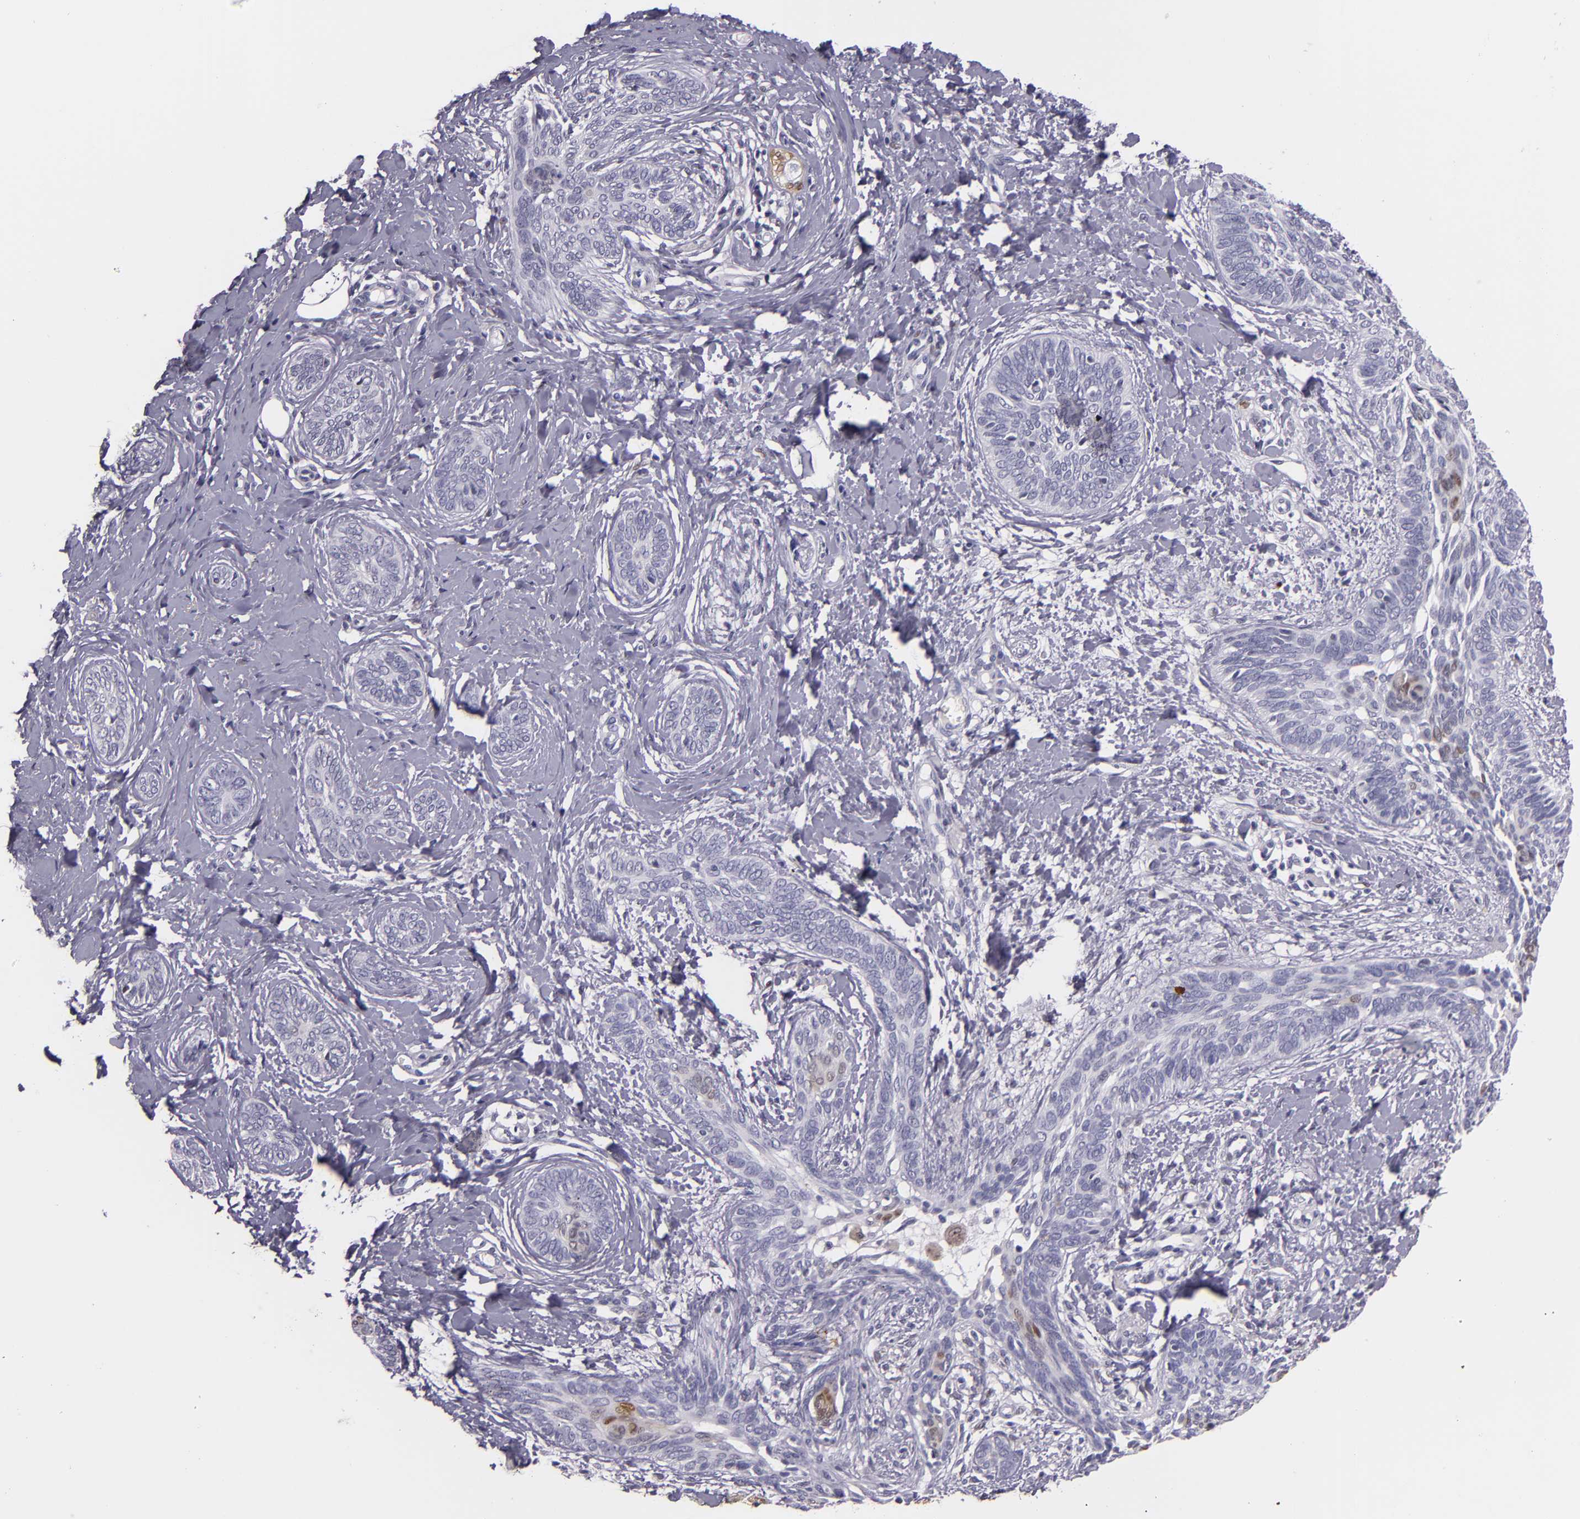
{"staining": {"intensity": "weak", "quantity": "<25%", "location": "nuclear"}, "tissue": "skin cancer", "cell_type": "Tumor cells", "image_type": "cancer", "snomed": [{"axis": "morphology", "description": "Basal cell carcinoma"}, {"axis": "topography", "description": "Skin"}], "caption": "Immunohistochemical staining of human basal cell carcinoma (skin) displays no significant positivity in tumor cells.", "gene": "MT1A", "patient": {"sex": "female", "age": 81}}